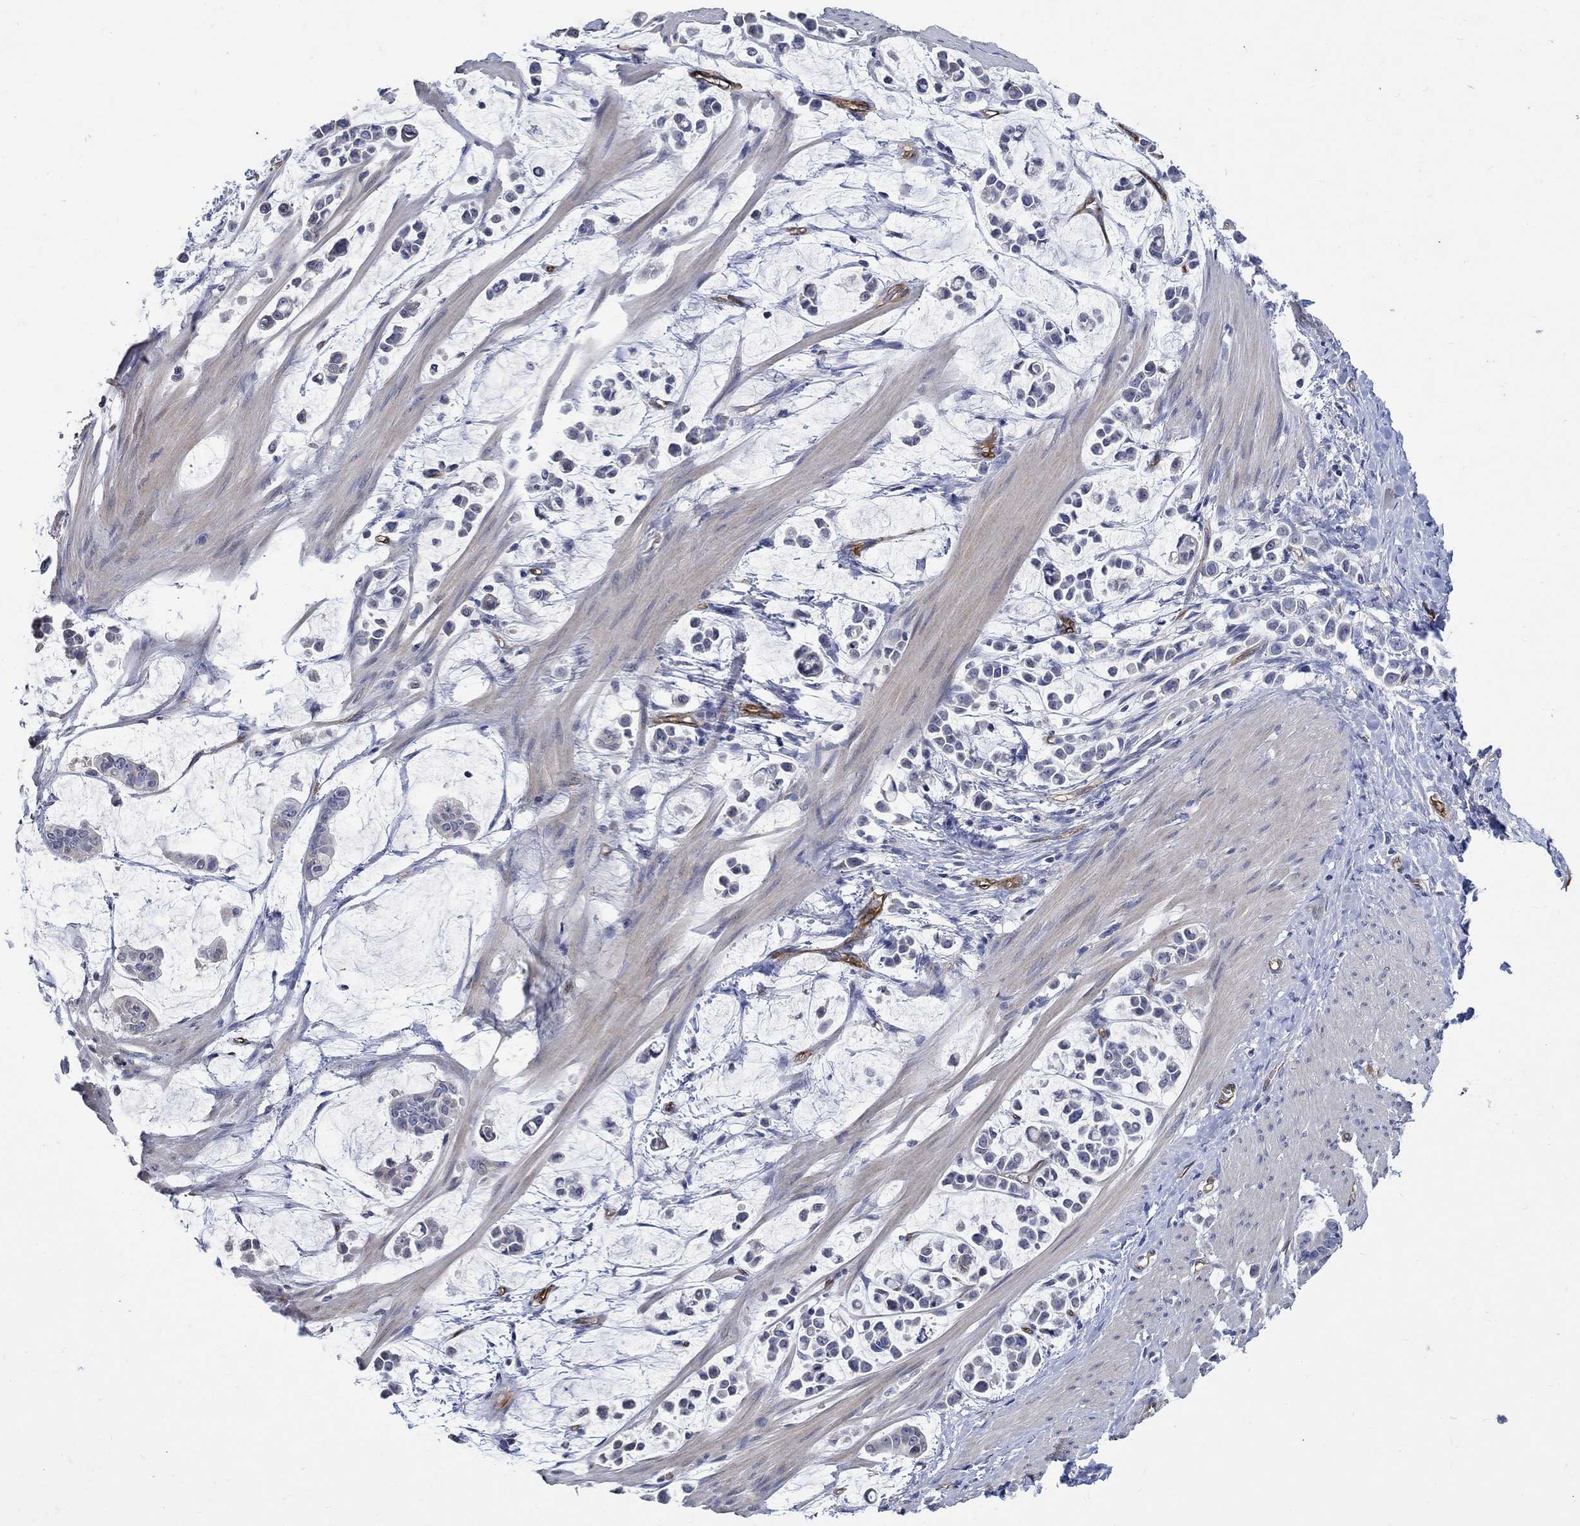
{"staining": {"intensity": "negative", "quantity": "none", "location": "none"}, "tissue": "stomach cancer", "cell_type": "Tumor cells", "image_type": "cancer", "snomed": [{"axis": "morphology", "description": "Adenocarcinoma, NOS"}, {"axis": "topography", "description": "Stomach"}], "caption": "Immunohistochemistry of adenocarcinoma (stomach) displays no staining in tumor cells. The staining is performed using DAB brown chromogen with nuclei counter-stained in using hematoxylin.", "gene": "TGM2", "patient": {"sex": "male", "age": 82}}